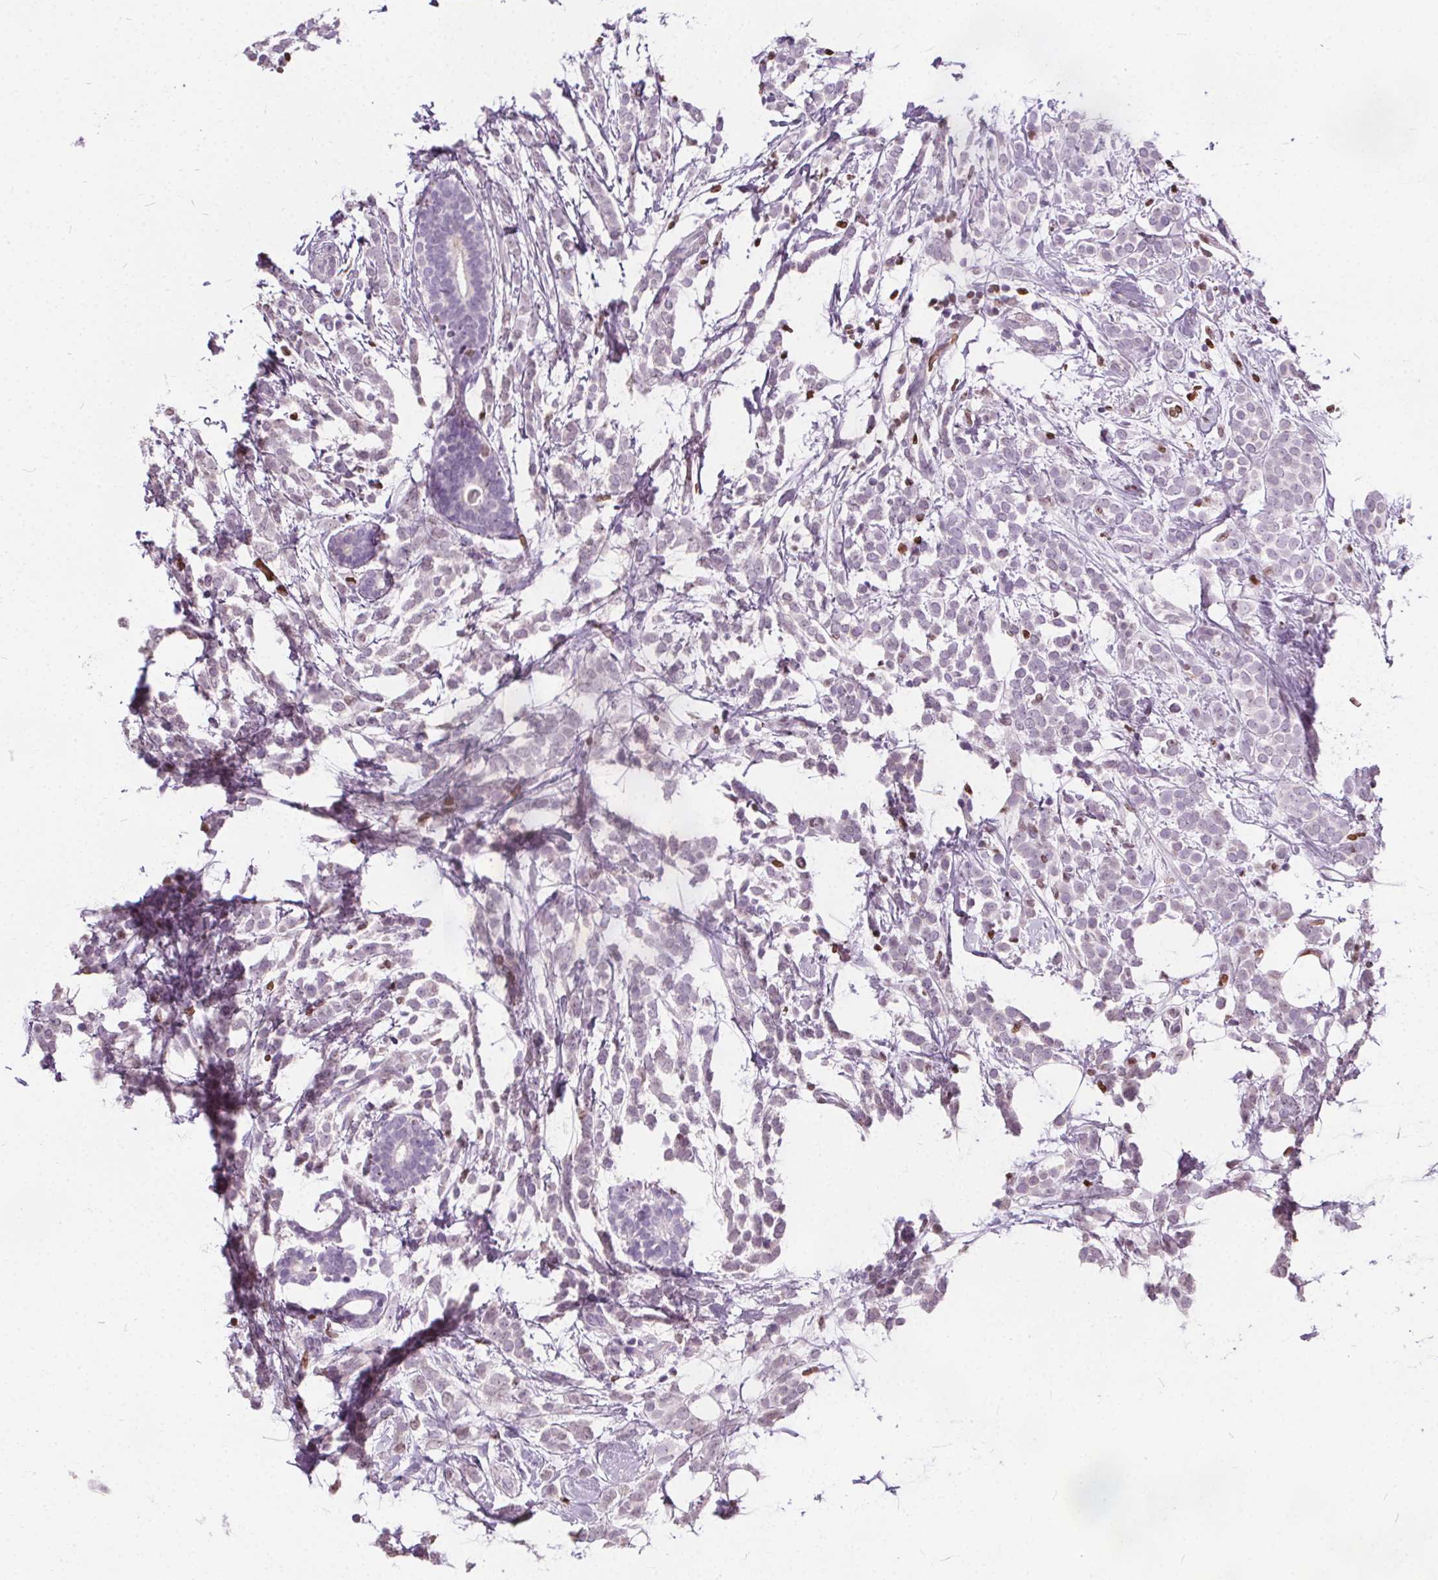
{"staining": {"intensity": "negative", "quantity": "none", "location": "none"}, "tissue": "breast cancer", "cell_type": "Tumor cells", "image_type": "cancer", "snomed": [{"axis": "morphology", "description": "Lobular carcinoma"}, {"axis": "topography", "description": "Breast"}], "caption": "Immunohistochemistry (IHC) photomicrograph of neoplastic tissue: human breast cancer (lobular carcinoma) stained with DAB (3,3'-diaminobenzidine) exhibits no significant protein staining in tumor cells.", "gene": "ISLR2", "patient": {"sex": "female", "age": 49}}